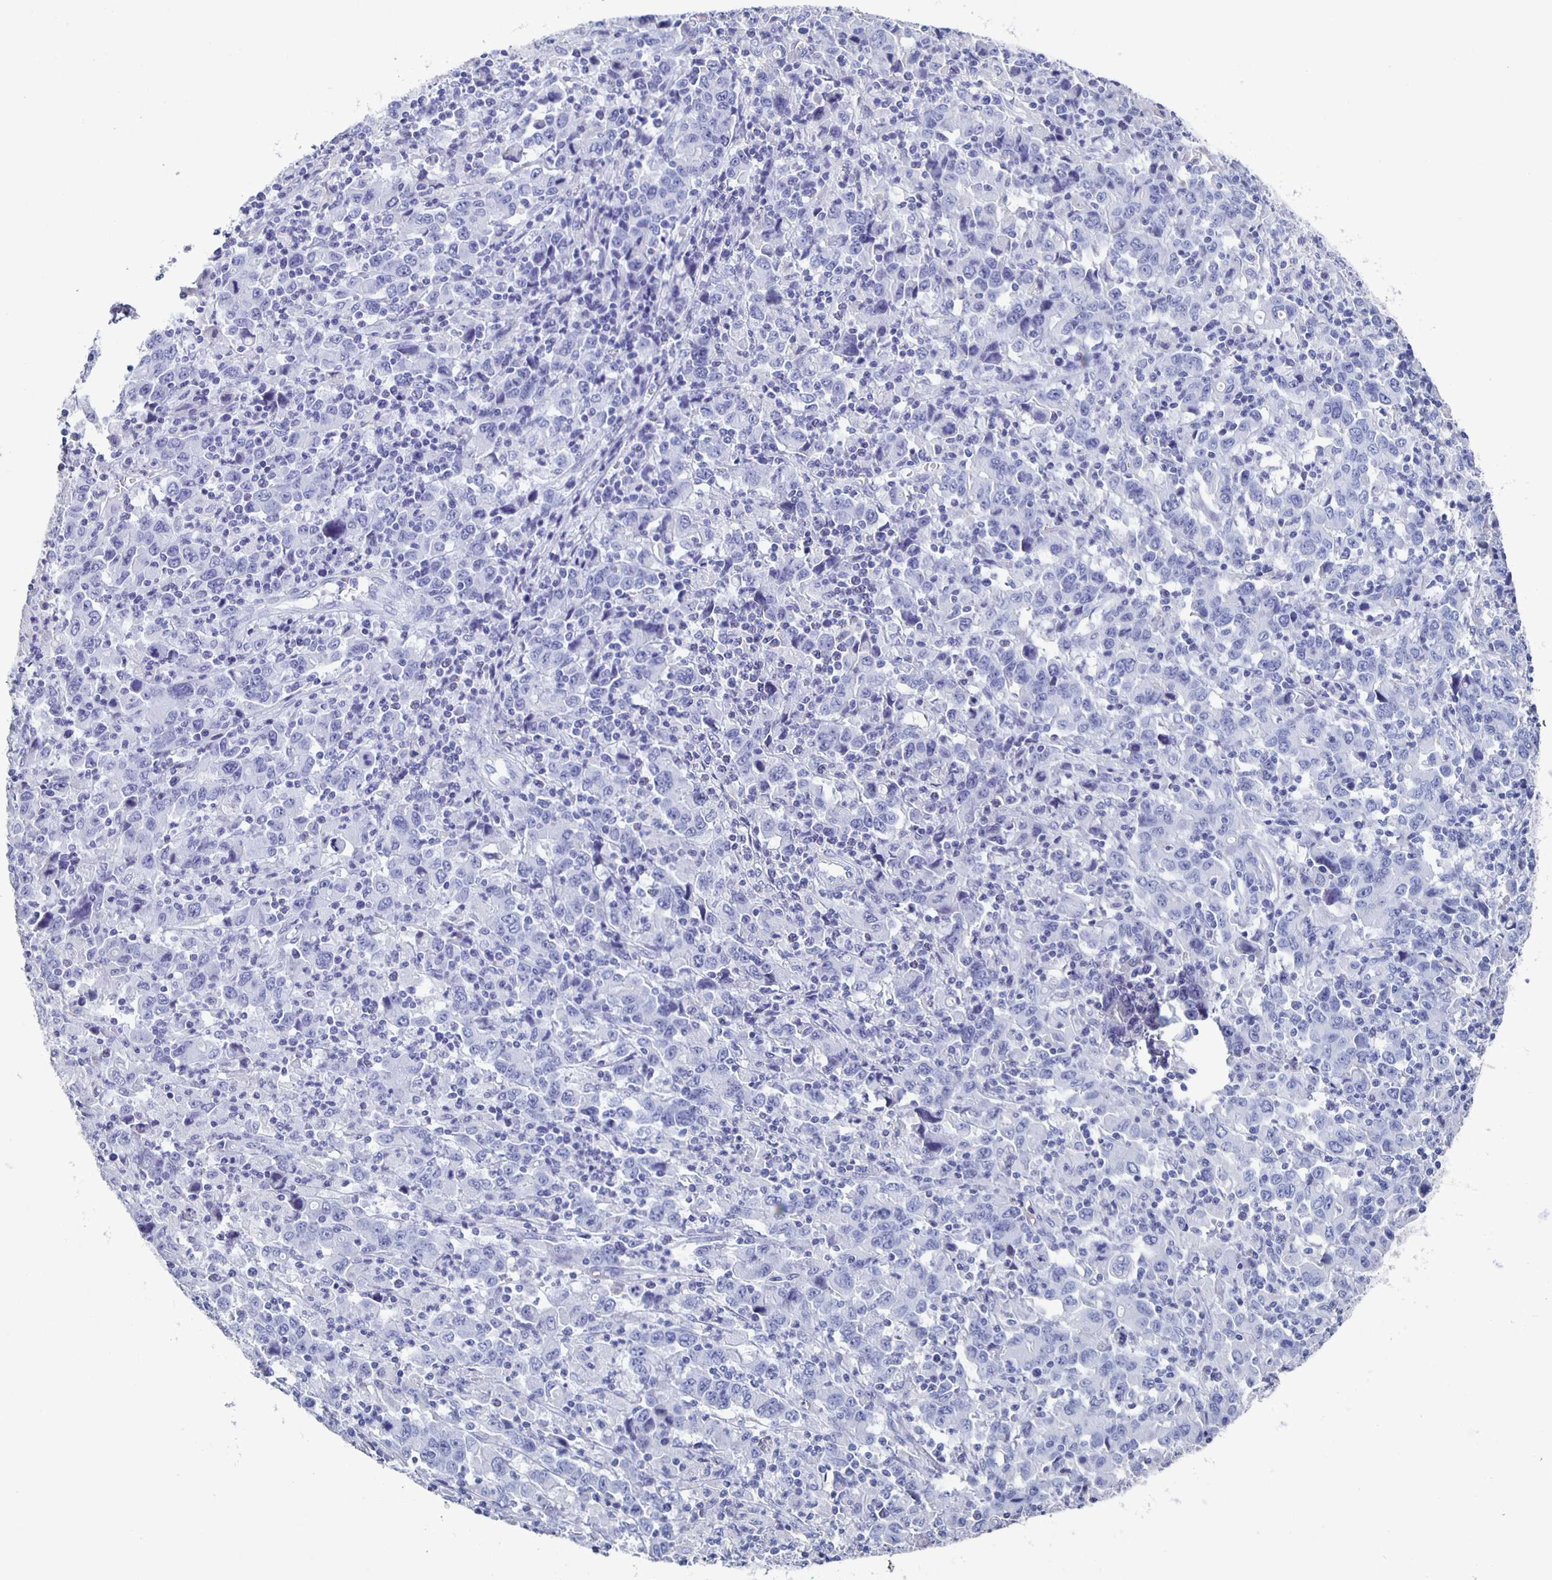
{"staining": {"intensity": "negative", "quantity": "none", "location": "none"}, "tissue": "stomach cancer", "cell_type": "Tumor cells", "image_type": "cancer", "snomed": [{"axis": "morphology", "description": "Adenocarcinoma, NOS"}, {"axis": "topography", "description": "Stomach, upper"}], "caption": "The micrograph displays no significant positivity in tumor cells of stomach cancer.", "gene": "FGA", "patient": {"sex": "male", "age": 69}}